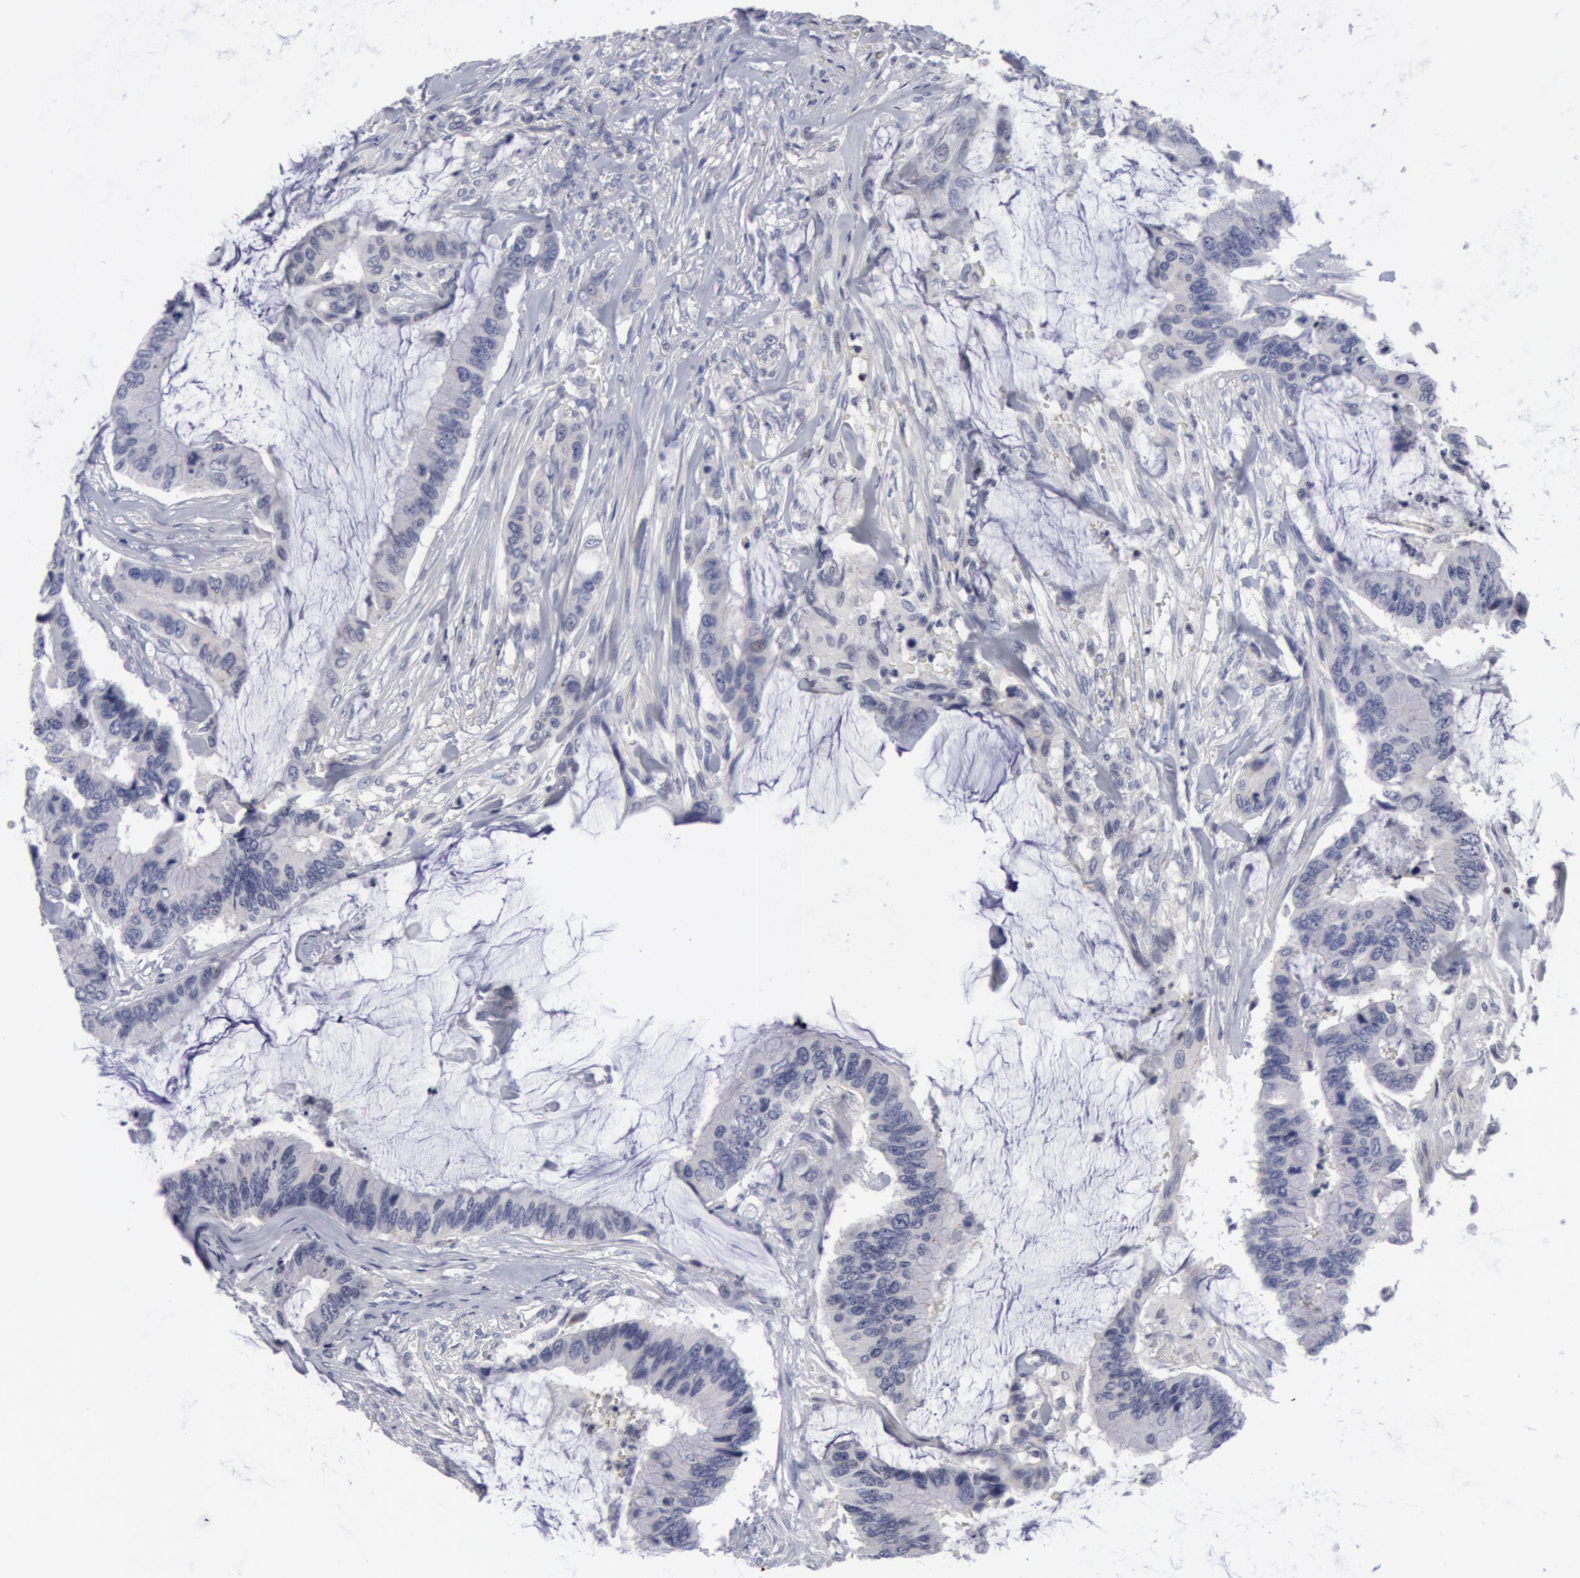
{"staining": {"intensity": "negative", "quantity": "none", "location": "none"}, "tissue": "colorectal cancer", "cell_type": "Tumor cells", "image_type": "cancer", "snomed": [{"axis": "morphology", "description": "Adenocarcinoma, NOS"}, {"axis": "topography", "description": "Rectum"}], "caption": "Colorectal cancer was stained to show a protein in brown. There is no significant positivity in tumor cells.", "gene": "NLGN4X", "patient": {"sex": "female", "age": 59}}